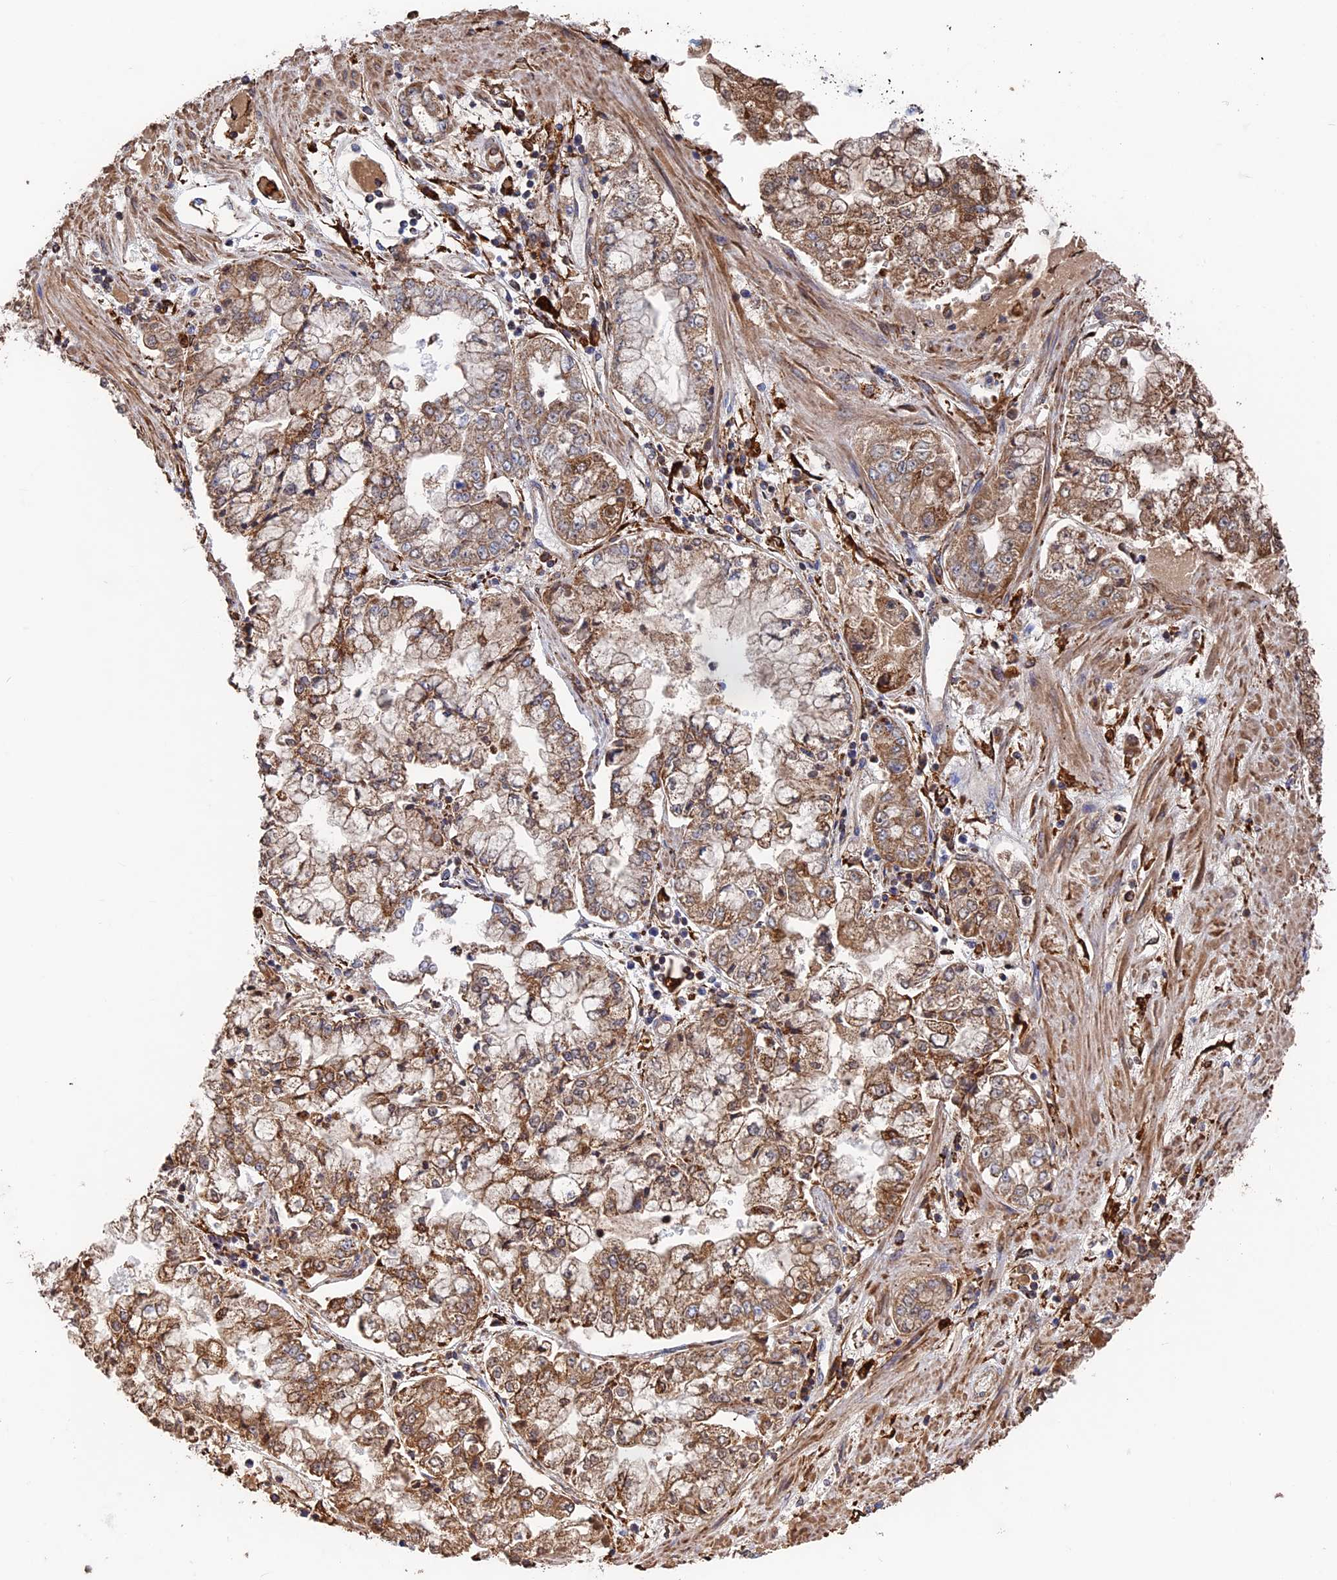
{"staining": {"intensity": "moderate", "quantity": ">75%", "location": "cytoplasmic/membranous"}, "tissue": "stomach cancer", "cell_type": "Tumor cells", "image_type": "cancer", "snomed": [{"axis": "morphology", "description": "Adenocarcinoma, NOS"}, {"axis": "topography", "description": "Stomach"}], "caption": "Stomach cancer stained for a protein (brown) exhibits moderate cytoplasmic/membranous positive expression in approximately >75% of tumor cells.", "gene": "SEC24D", "patient": {"sex": "male", "age": 76}}